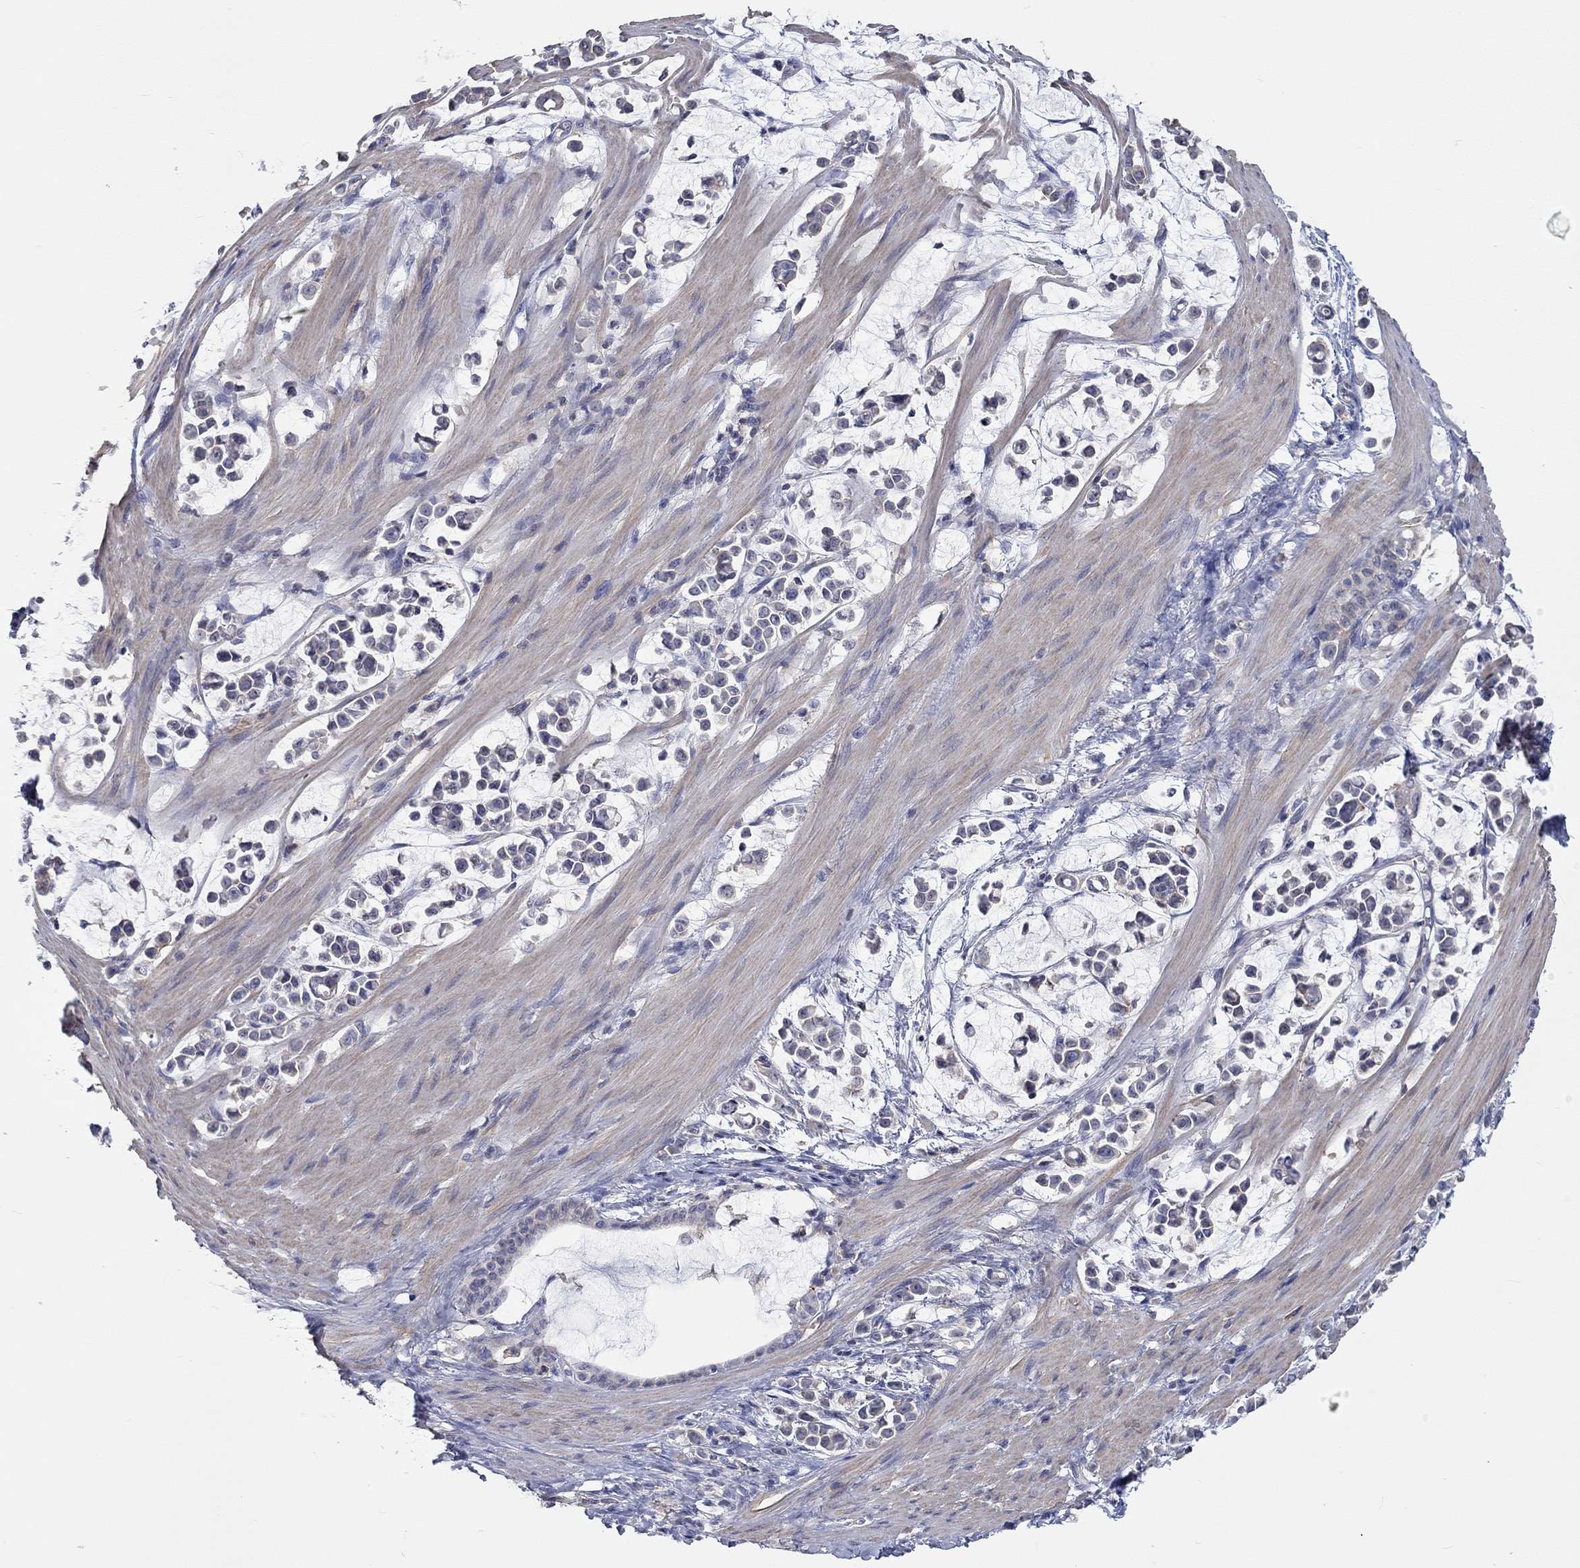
{"staining": {"intensity": "negative", "quantity": "none", "location": "none"}, "tissue": "stomach cancer", "cell_type": "Tumor cells", "image_type": "cancer", "snomed": [{"axis": "morphology", "description": "Adenocarcinoma, NOS"}, {"axis": "topography", "description": "Stomach"}], "caption": "Photomicrograph shows no significant protein positivity in tumor cells of stomach adenocarcinoma. (Immunohistochemistry (ihc), brightfield microscopy, high magnification).", "gene": "PCDHGA10", "patient": {"sex": "male", "age": 82}}